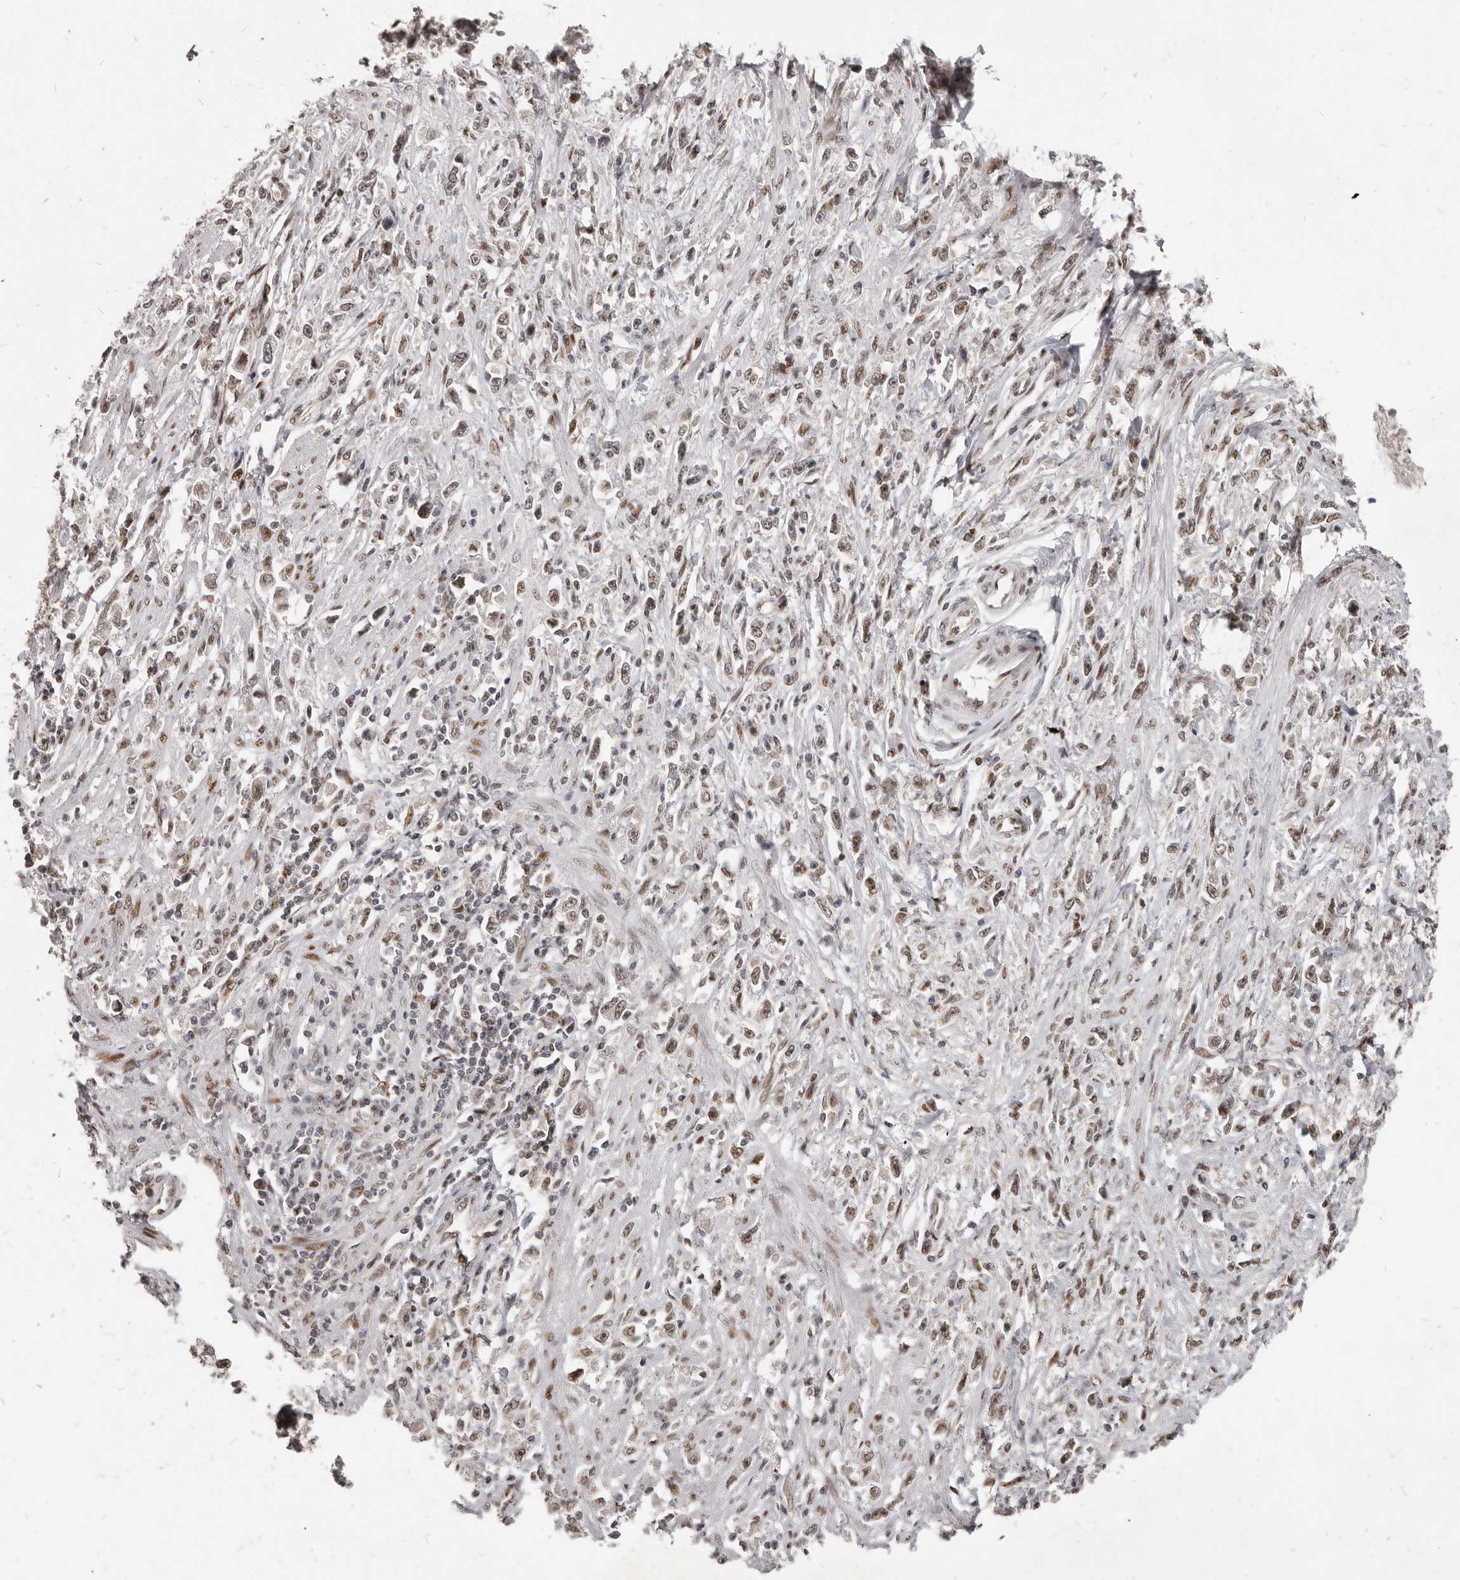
{"staining": {"intensity": "weak", "quantity": ">75%", "location": "nuclear"}, "tissue": "stomach cancer", "cell_type": "Tumor cells", "image_type": "cancer", "snomed": [{"axis": "morphology", "description": "Adenocarcinoma, NOS"}, {"axis": "topography", "description": "Stomach"}], "caption": "A high-resolution photomicrograph shows immunohistochemistry (IHC) staining of stomach cancer, which reveals weak nuclear staining in approximately >75% of tumor cells. The staining was performed using DAB (3,3'-diaminobenzidine) to visualize the protein expression in brown, while the nuclei were stained in blue with hematoxylin (Magnification: 20x).", "gene": "ATF5", "patient": {"sex": "female", "age": 59}}